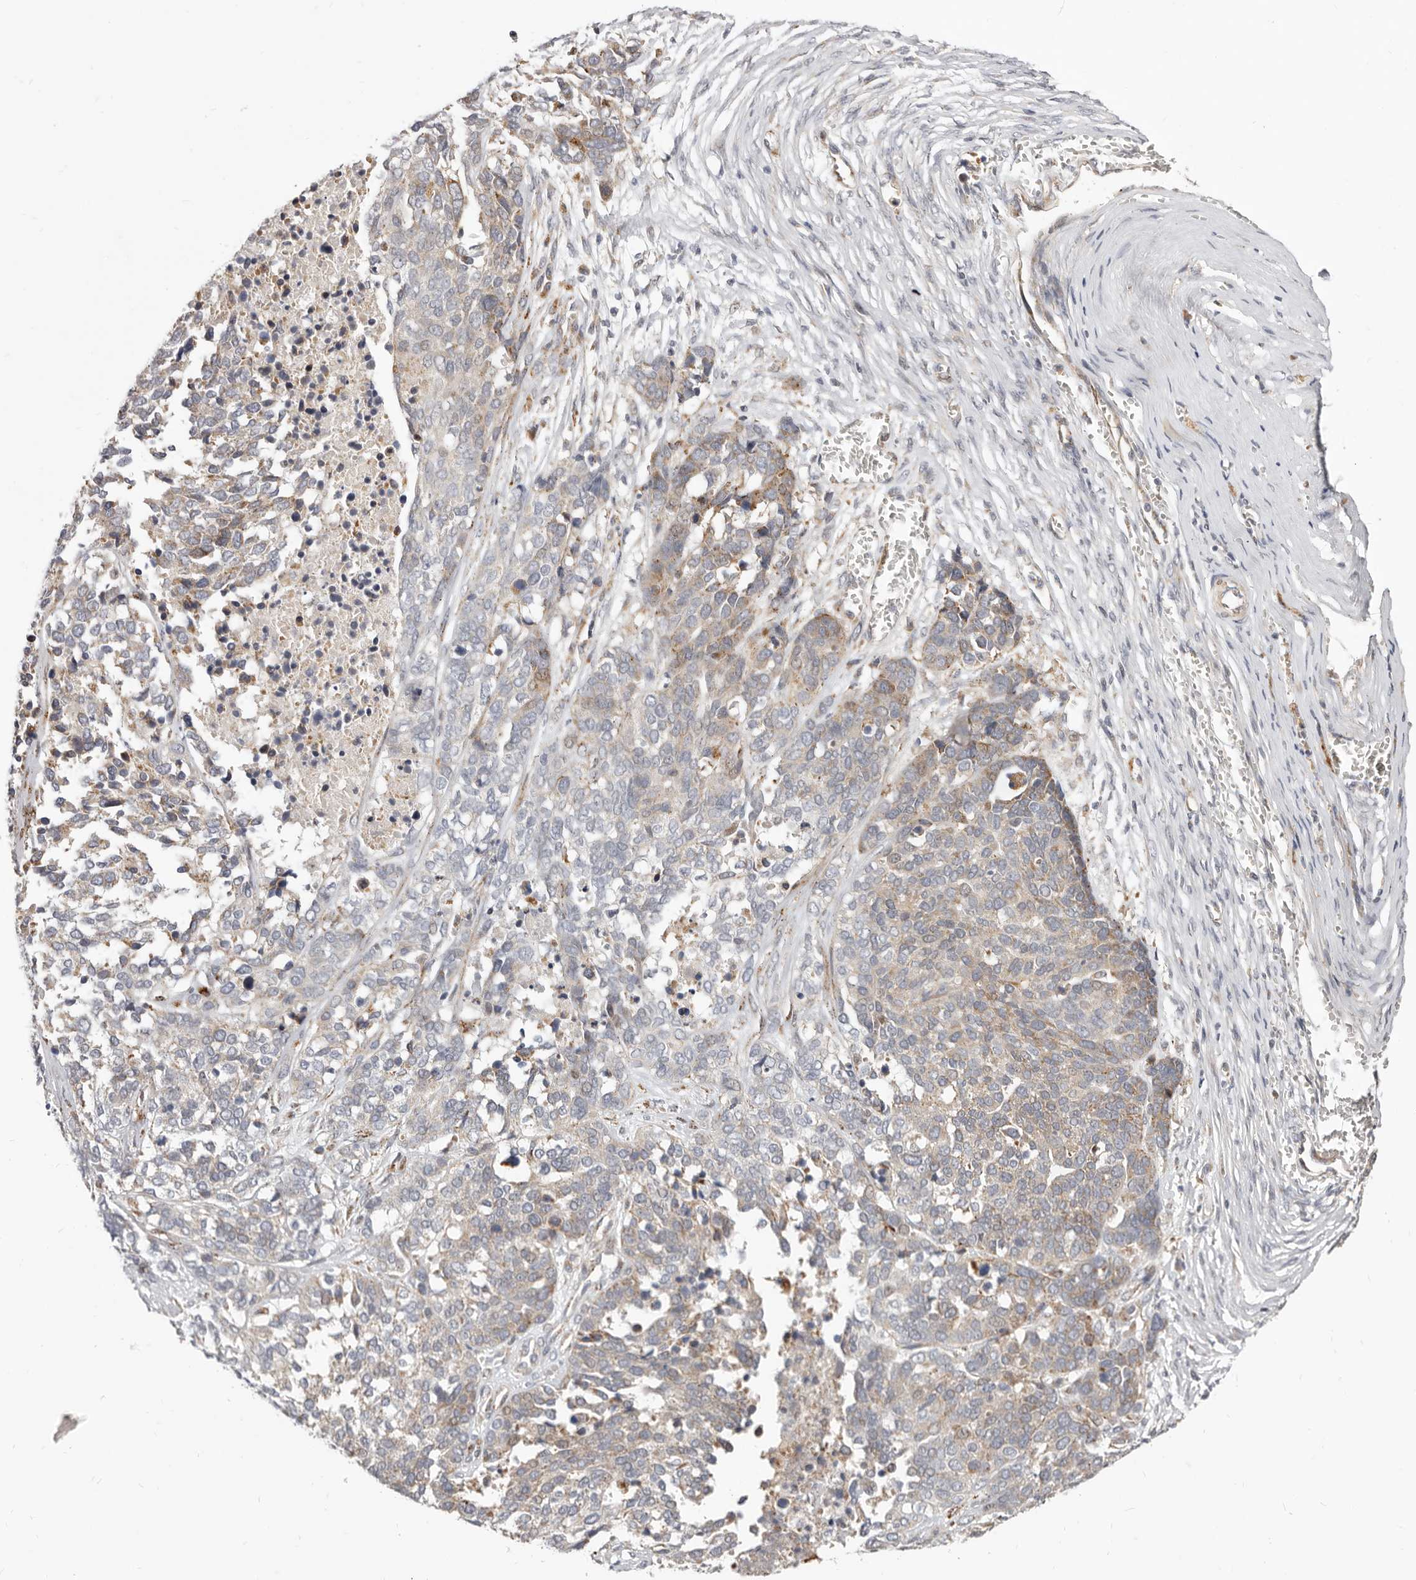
{"staining": {"intensity": "weak", "quantity": "<25%", "location": "cytoplasmic/membranous"}, "tissue": "ovarian cancer", "cell_type": "Tumor cells", "image_type": "cancer", "snomed": [{"axis": "morphology", "description": "Cystadenocarcinoma, serous, NOS"}, {"axis": "topography", "description": "Ovary"}], "caption": "Image shows no significant protein positivity in tumor cells of serous cystadenocarcinoma (ovarian). The staining is performed using DAB (3,3'-diaminobenzidine) brown chromogen with nuclei counter-stained in using hematoxylin.", "gene": "TOR3A", "patient": {"sex": "female", "age": 44}}